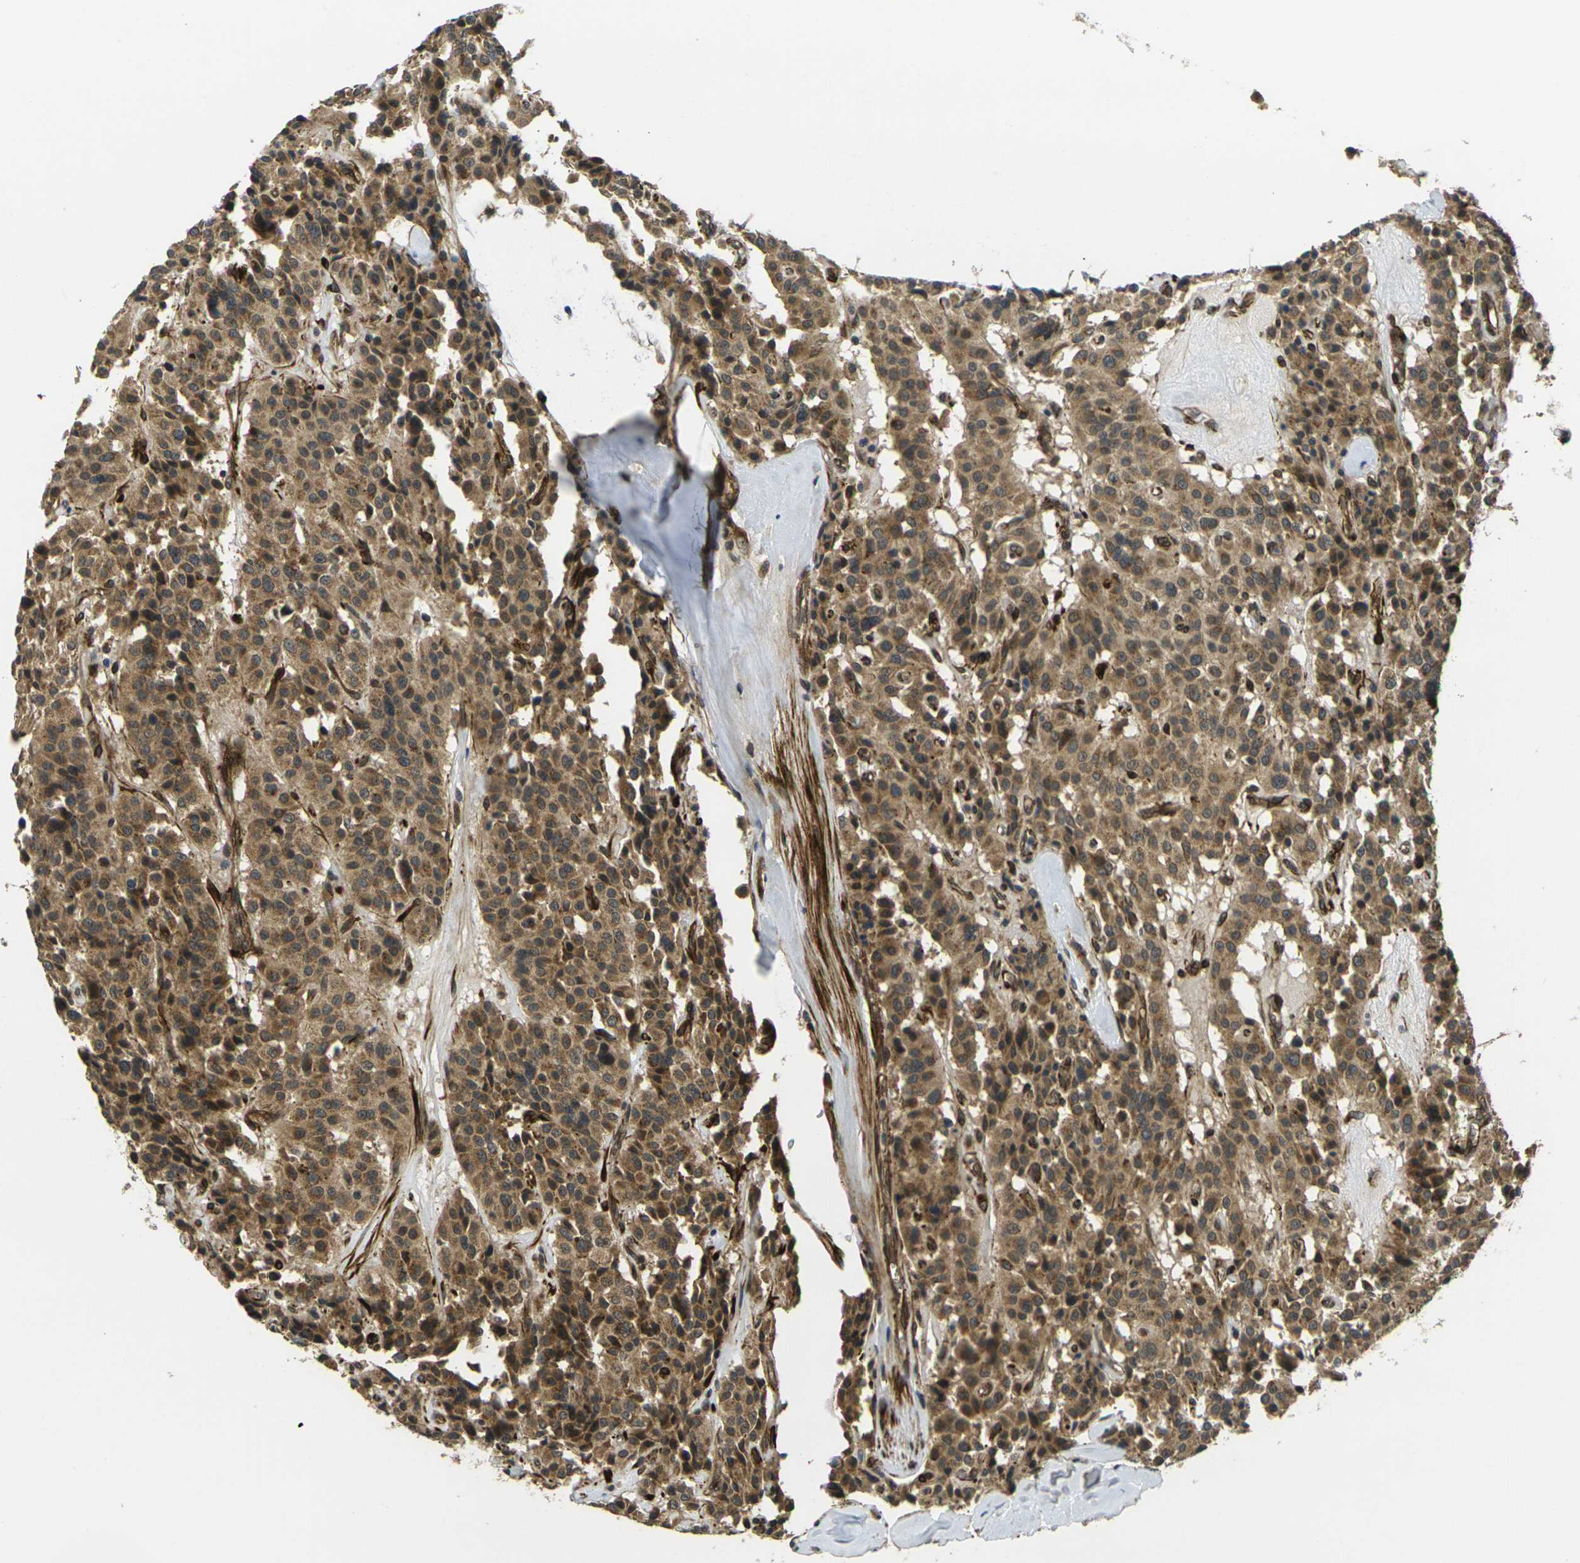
{"staining": {"intensity": "moderate", "quantity": ">75%", "location": "cytoplasmic/membranous"}, "tissue": "carcinoid", "cell_type": "Tumor cells", "image_type": "cancer", "snomed": [{"axis": "morphology", "description": "Carcinoid, malignant, NOS"}, {"axis": "topography", "description": "Lung"}], "caption": "Immunohistochemical staining of human carcinoid (malignant) demonstrates medium levels of moderate cytoplasmic/membranous expression in about >75% of tumor cells.", "gene": "FUT11", "patient": {"sex": "male", "age": 30}}